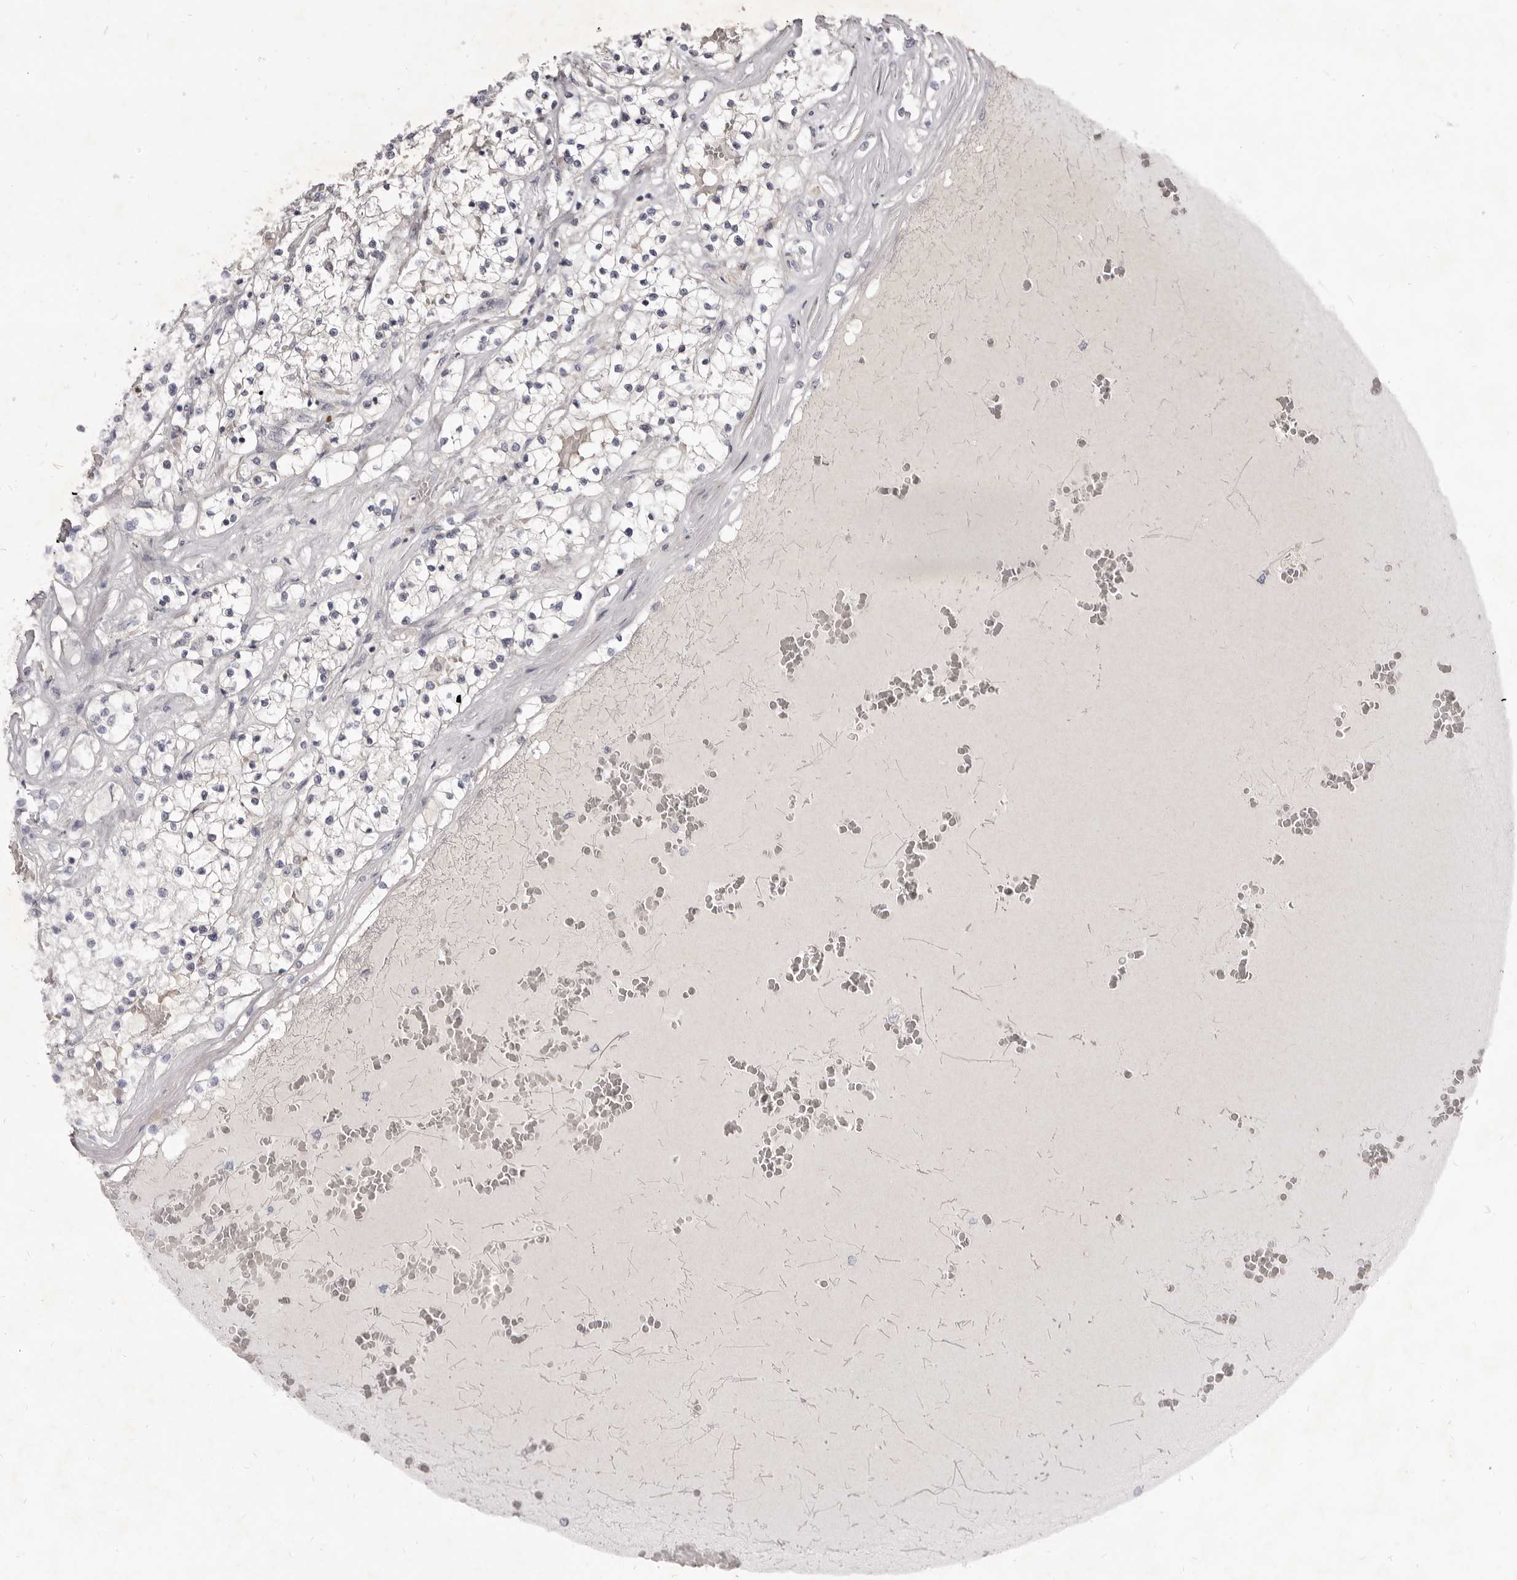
{"staining": {"intensity": "negative", "quantity": "none", "location": "none"}, "tissue": "renal cancer", "cell_type": "Tumor cells", "image_type": "cancer", "snomed": [{"axis": "morphology", "description": "Normal tissue, NOS"}, {"axis": "morphology", "description": "Adenocarcinoma, NOS"}, {"axis": "topography", "description": "Kidney"}], "caption": "The photomicrograph displays no significant expression in tumor cells of adenocarcinoma (renal).", "gene": "KIF2B", "patient": {"sex": "male", "age": 68}}